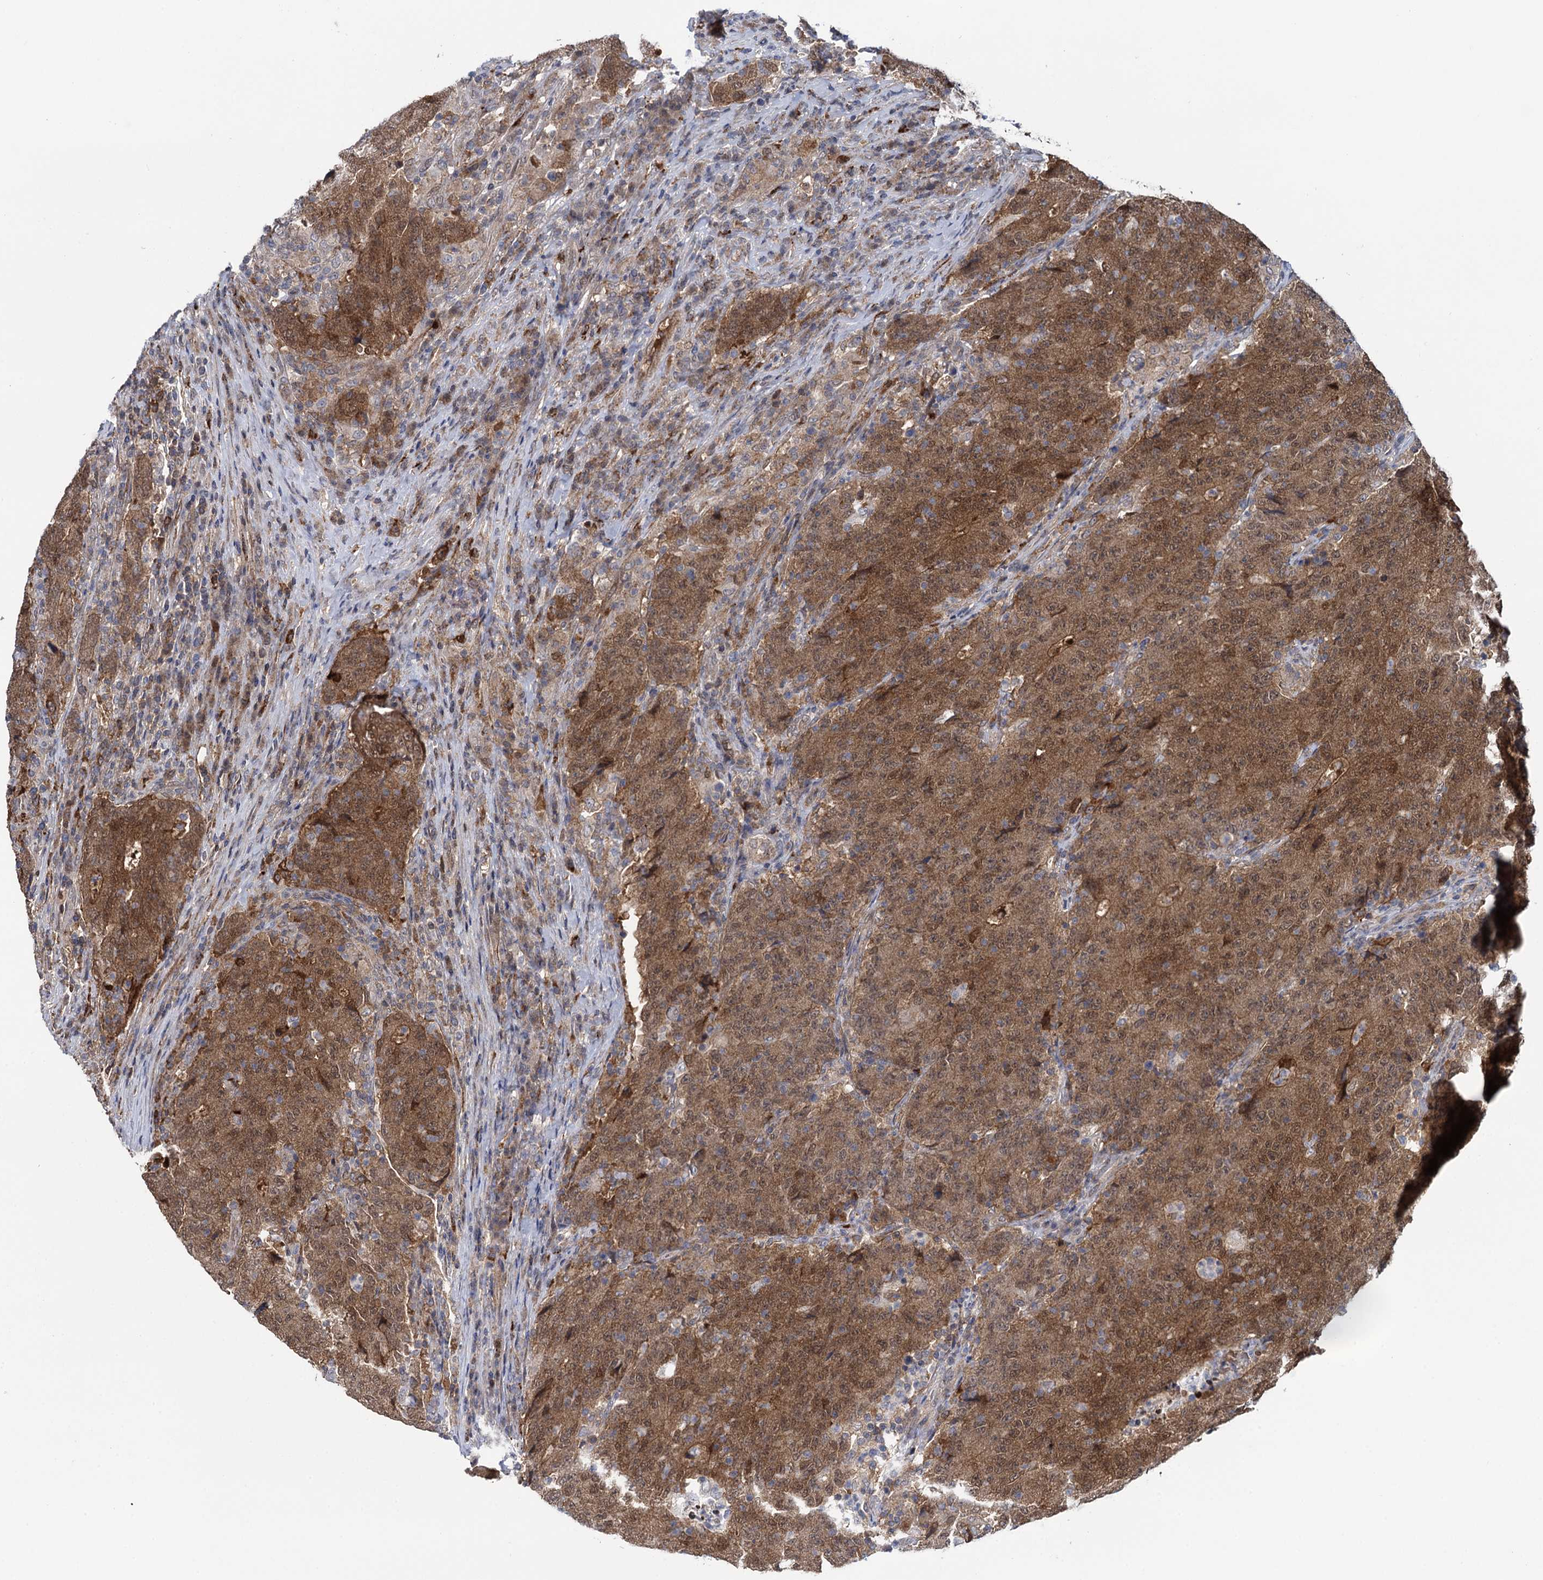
{"staining": {"intensity": "moderate", "quantity": ">75%", "location": "cytoplasmic/membranous,nuclear"}, "tissue": "colorectal cancer", "cell_type": "Tumor cells", "image_type": "cancer", "snomed": [{"axis": "morphology", "description": "Adenocarcinoma, NOS"}, {"axis": "topography", "description": "Colon"}], "caption": "An image of human colorectal cancer stained for a protein displays moderate cytoplasmic/membranous and nuclear brown staining in tumor cells. Immunohistochemistry (ihc) stains the protein in brown and the nuclei are stained blue.", "gene": "GLO1", "patient": {"sex": "female", "age": 75}}